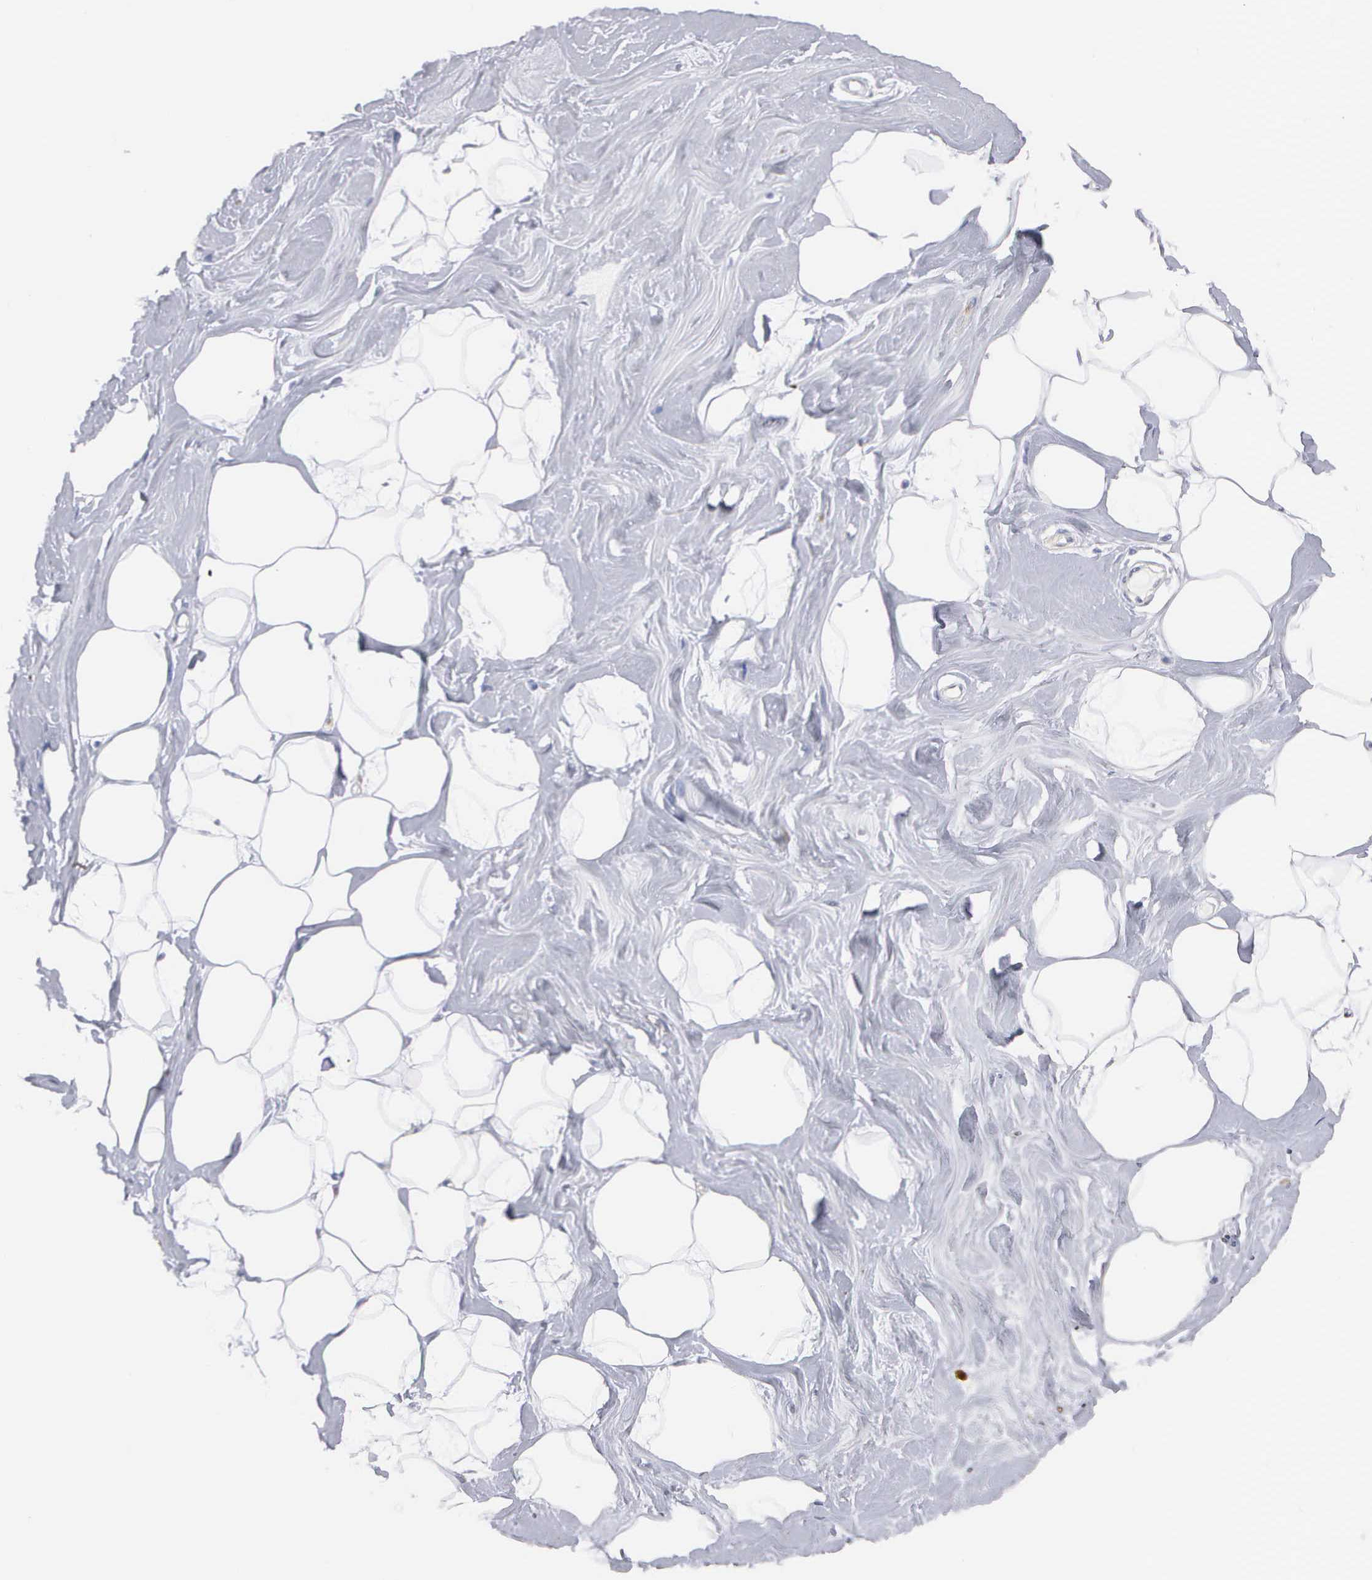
{"staining": {"intensity": "negative", "quantity": "none", "location": "none"}, "tissue": "adipose tissue", "cell_type": "Adipocytes", "image_type": "normal", "snomed": [{"axis": "morphology", "description": "Normal tissue, NOS"}, {"axis": "topography", "description": "Breast"}], "caption": "High magnification brightfield microscopy of normal adipose tissue stained with DAB (brown) and counterstained with hematoxylin (blue): adipocytes show no significant positivity. (Immunohistochemistry, brightfield microscopy, high magnification).", "gene": "ELFN2", "patient": {"sex": "female", "age": 44}}